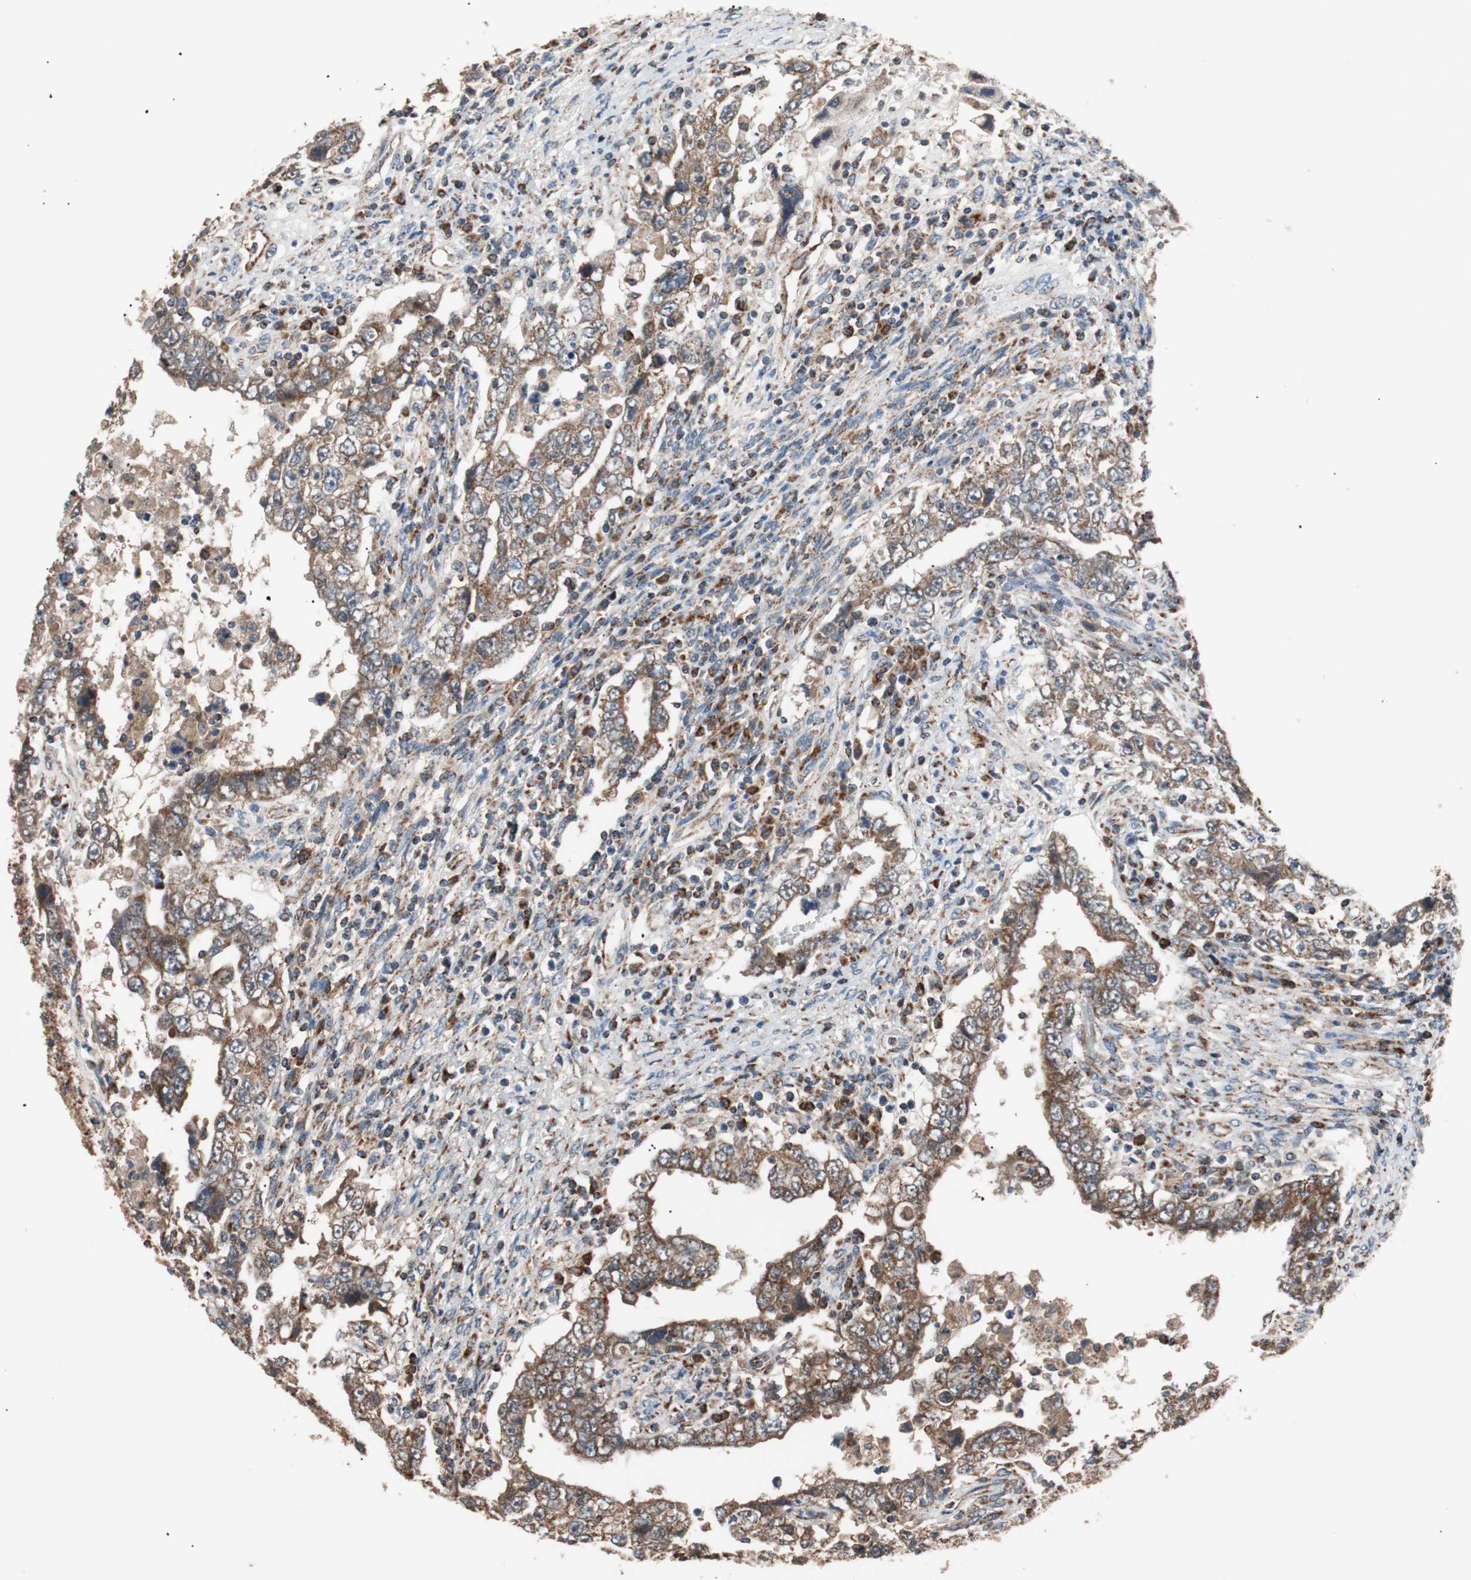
{"staining": {"intensity": "moderate", "quantity": ">75%", "location": "cytoplasmic/membranous"}, "tissue": "testis cancer", "cell_type": "Tumor cells", "image_type": "cancer", "snomed": [{"axis": "morphology", "description": "Carcinoma, Embryonal, NOS"}, {"axis": "topography", "description": "Testis"}], "caption": "Moderate cytoplasmic/membranous protein expression is seen in approximately >75% of tumor cells in embryonal carcinoma (testis).", "gene": "PITRM1", "patient": {"sex": "male", "age": 26}}